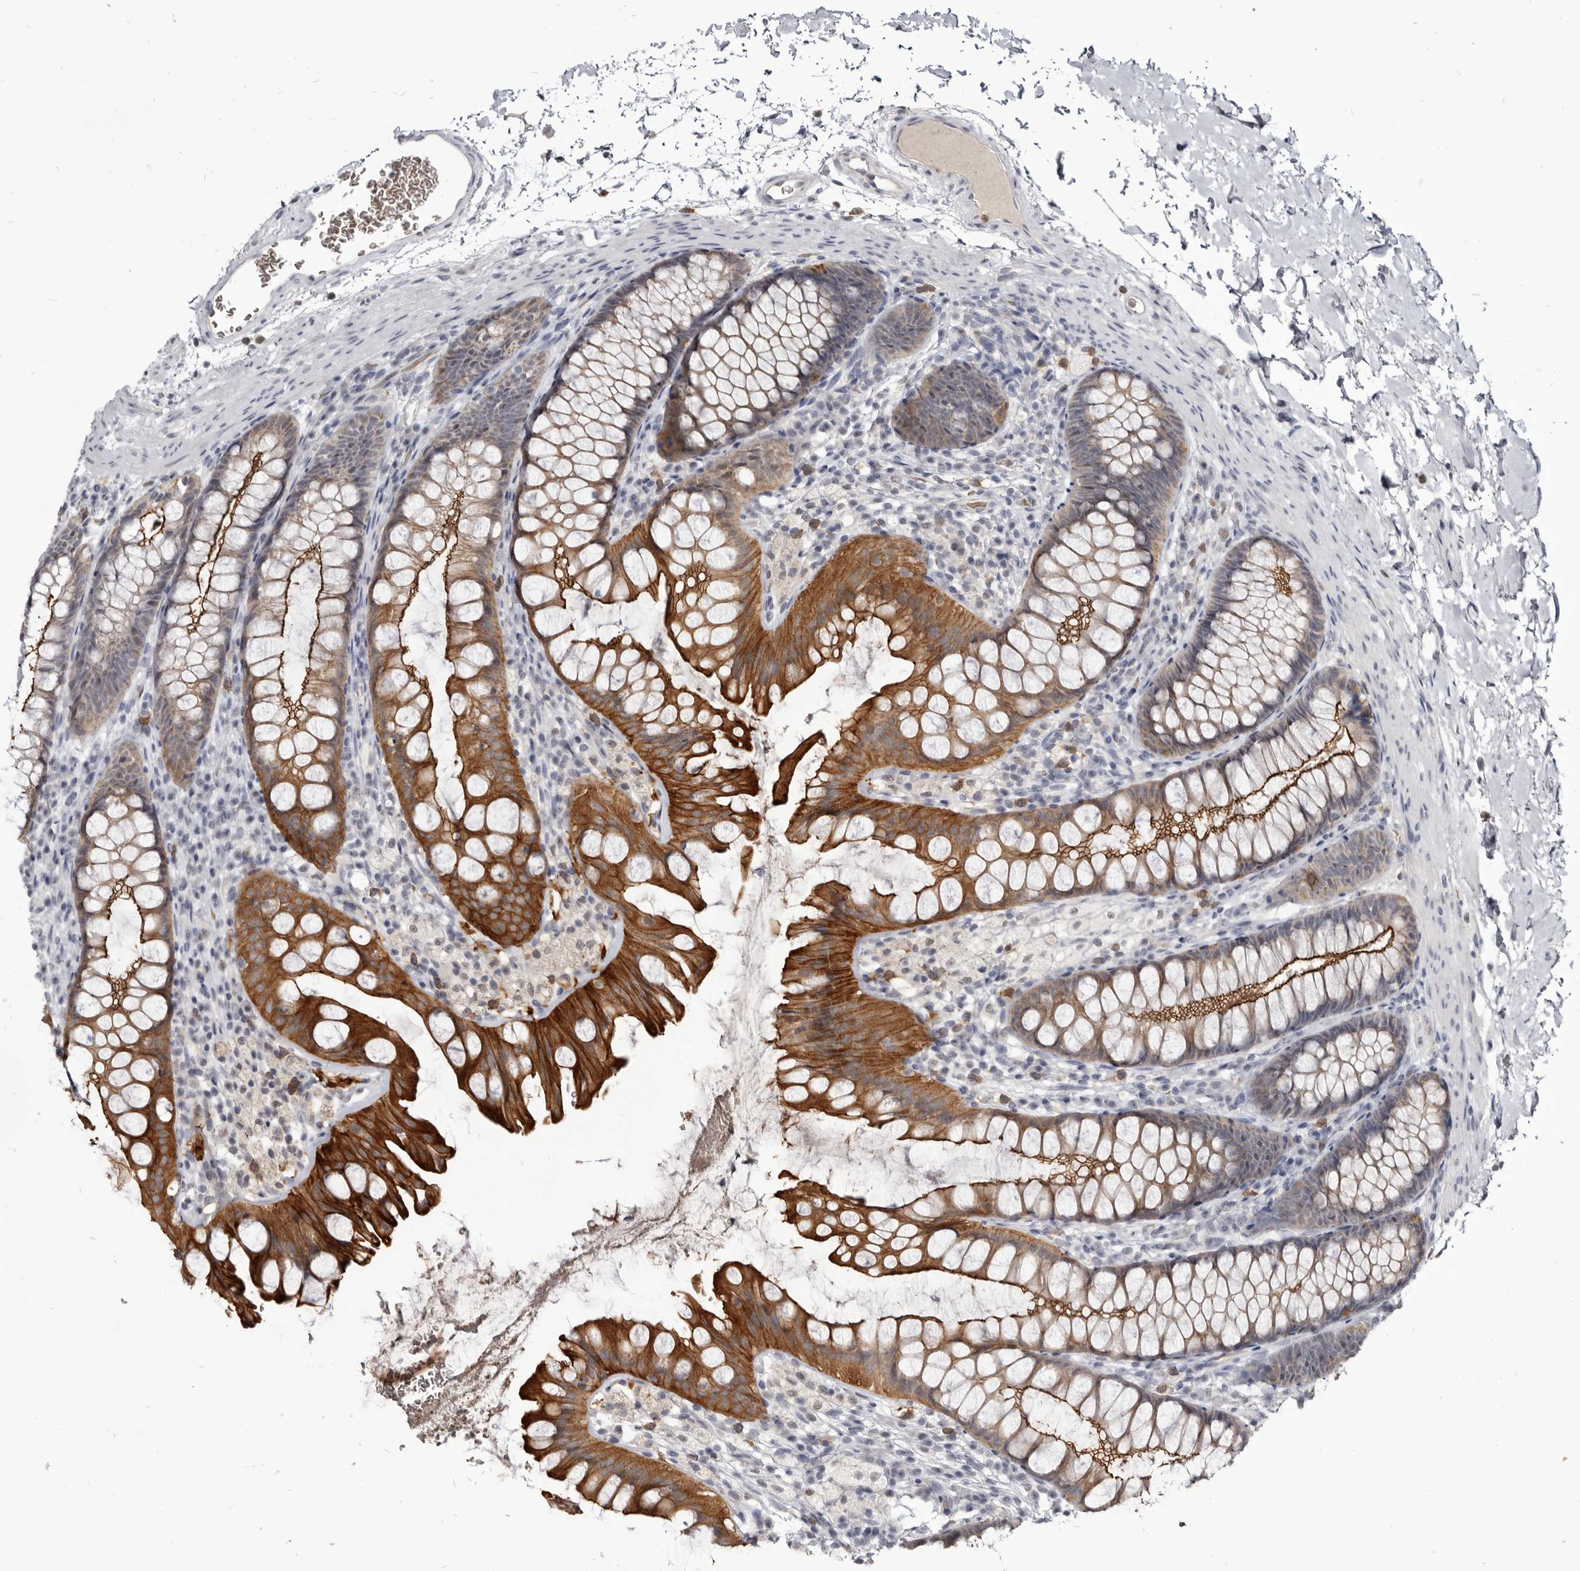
{"staining": {"intensity": "negative", "quantity": "none", "location": "none"}, "tissue": "colon", "cell_type": "Endothelial cells", "image_type": "normal", "snomed": [{"axis": "morphology", "description": "Normal tissue, NOS"}, {"axis": "topography", "description": "Colon"}], "caption": "A high-resolution image shows immunohistochemistry staining of unremarkable colon, which reveals no significant staining in endothelial cells.", "gene": "CGN", "patient": {"sex": "female", "age": 62}}